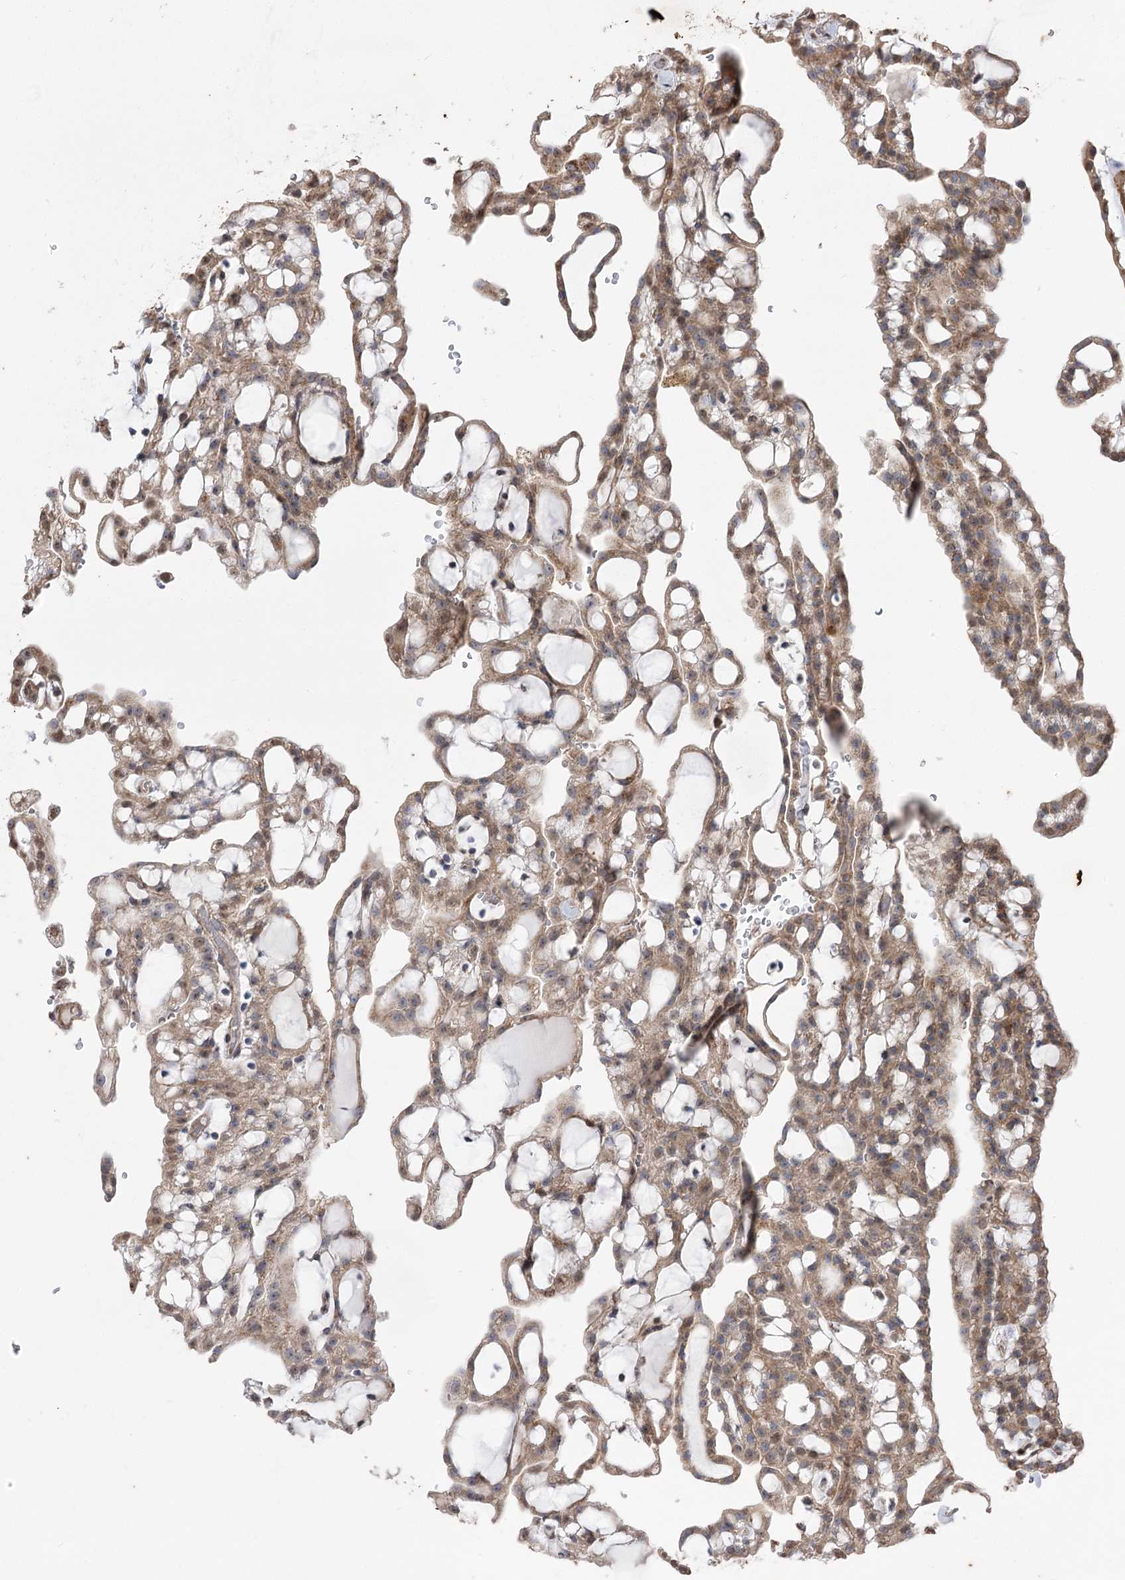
{"staining": {"intensity": "moderate", "quantity": ">75%", "location": "cytoplasmic/membranous"}, "tissue": "renal cancer", "cell_type": "Tumor cells", "image_type": "cancer", "snomed": [{"axis": "morphology", "description": "Adenocarcinoma, NOS"}, {"axis": "topography", "description": "Kidney"}], "caption": "A photomicrograph of human adenocarcinoma (renal) stained for a protein displays moderate cytoplasmic/membranous brown staining in tumor cells.", "gene": "ZSCAN23", "patient": {"sex": "male", "age": 63}}